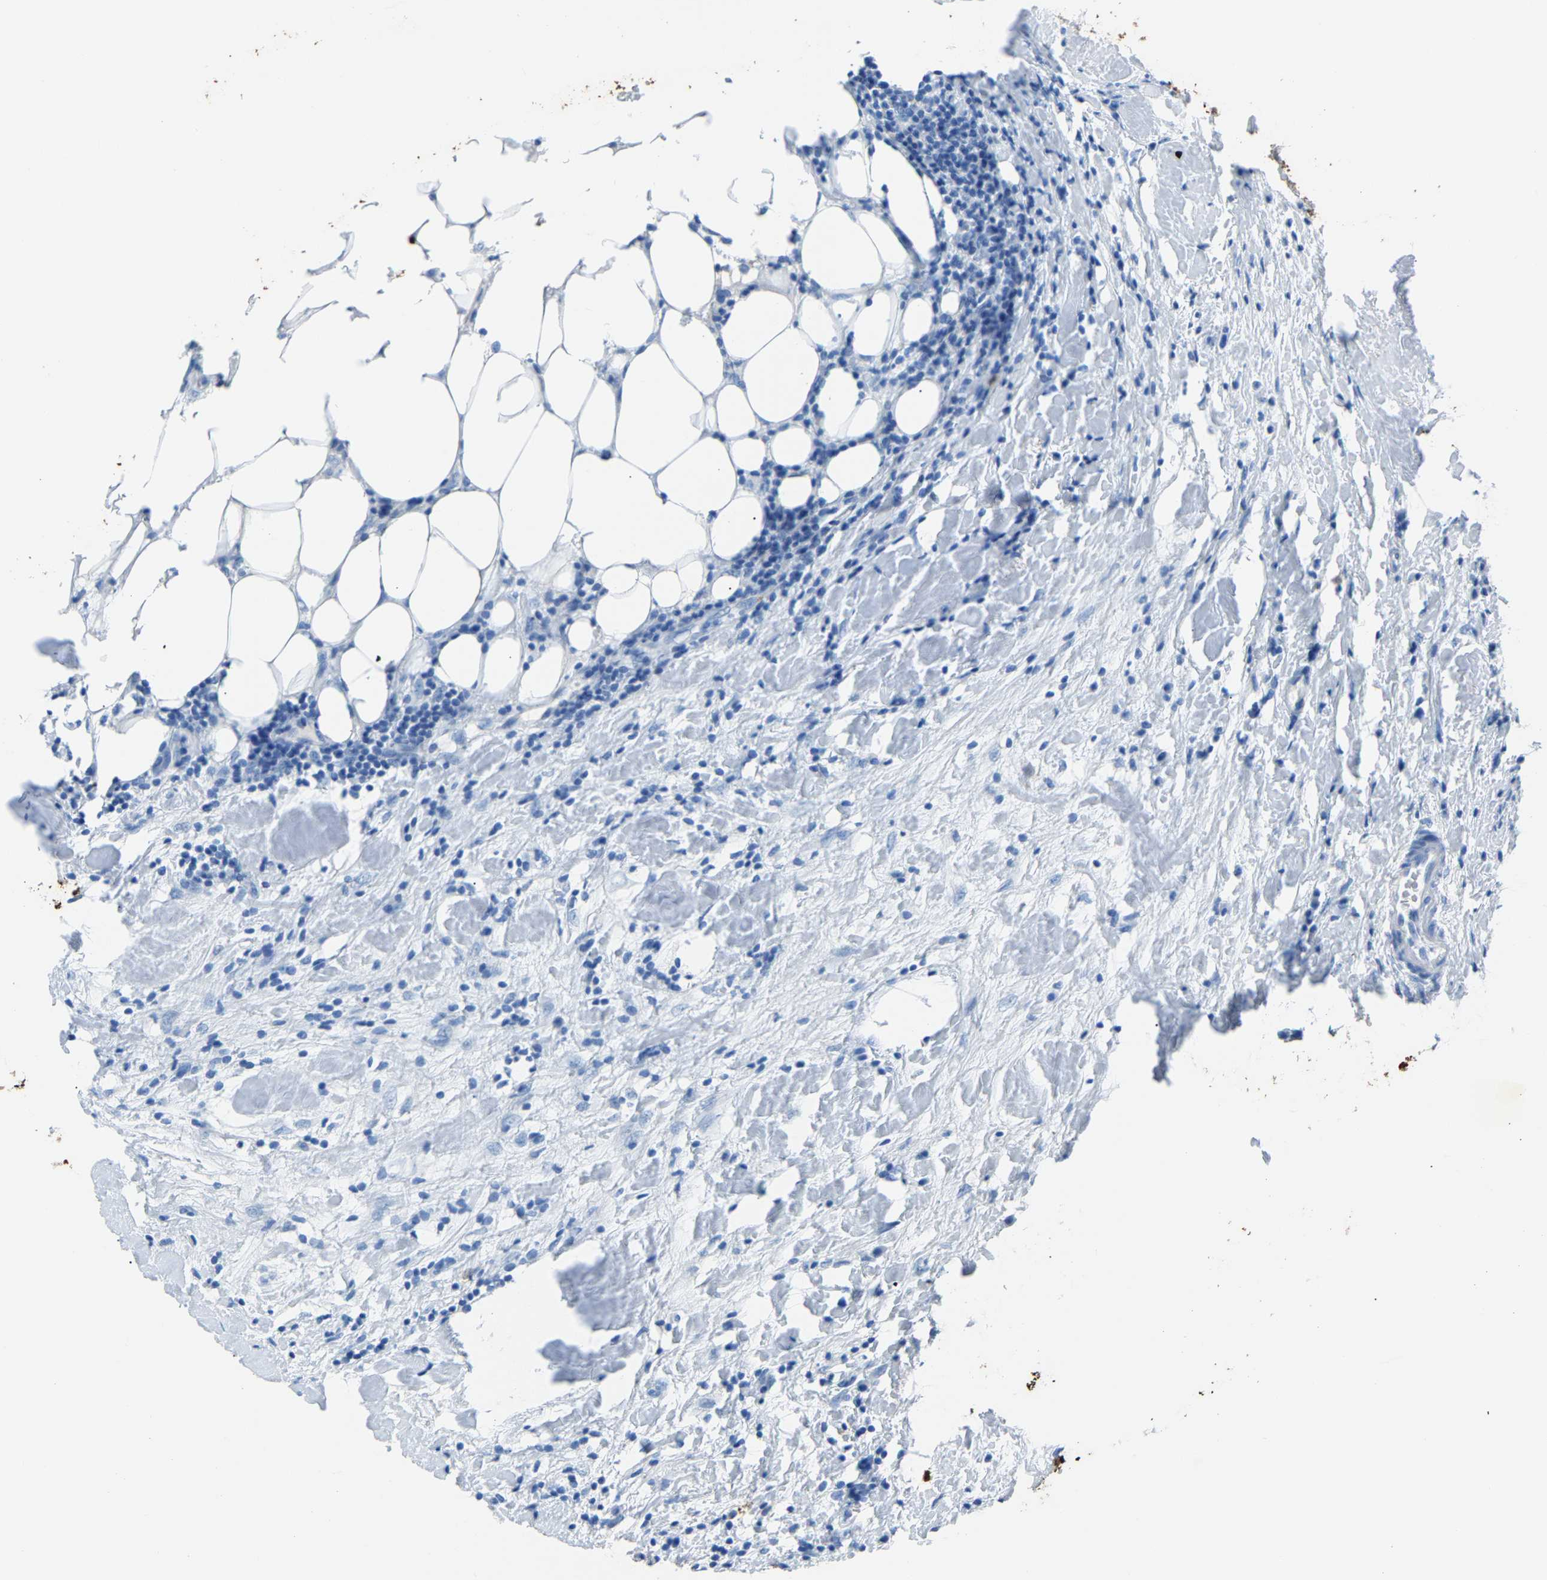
{"staining": {"intensity": "negative", "quantity": "none", "location": "none"}, "tissue": "breast cancer", "cell_type": "Tumor cells", "image_type": "cancer", "snomed": [{"axis": "morphology", "description": "Duct carcinoma"}, {"axis": "topography", "description": "Breast"}], "caption": "Tumor cells are negative for brown protein staining in breast cancer (invasive ductal carcinoma).", "gene": "S100P", "patient": {"sex": "female", "age": 37}}